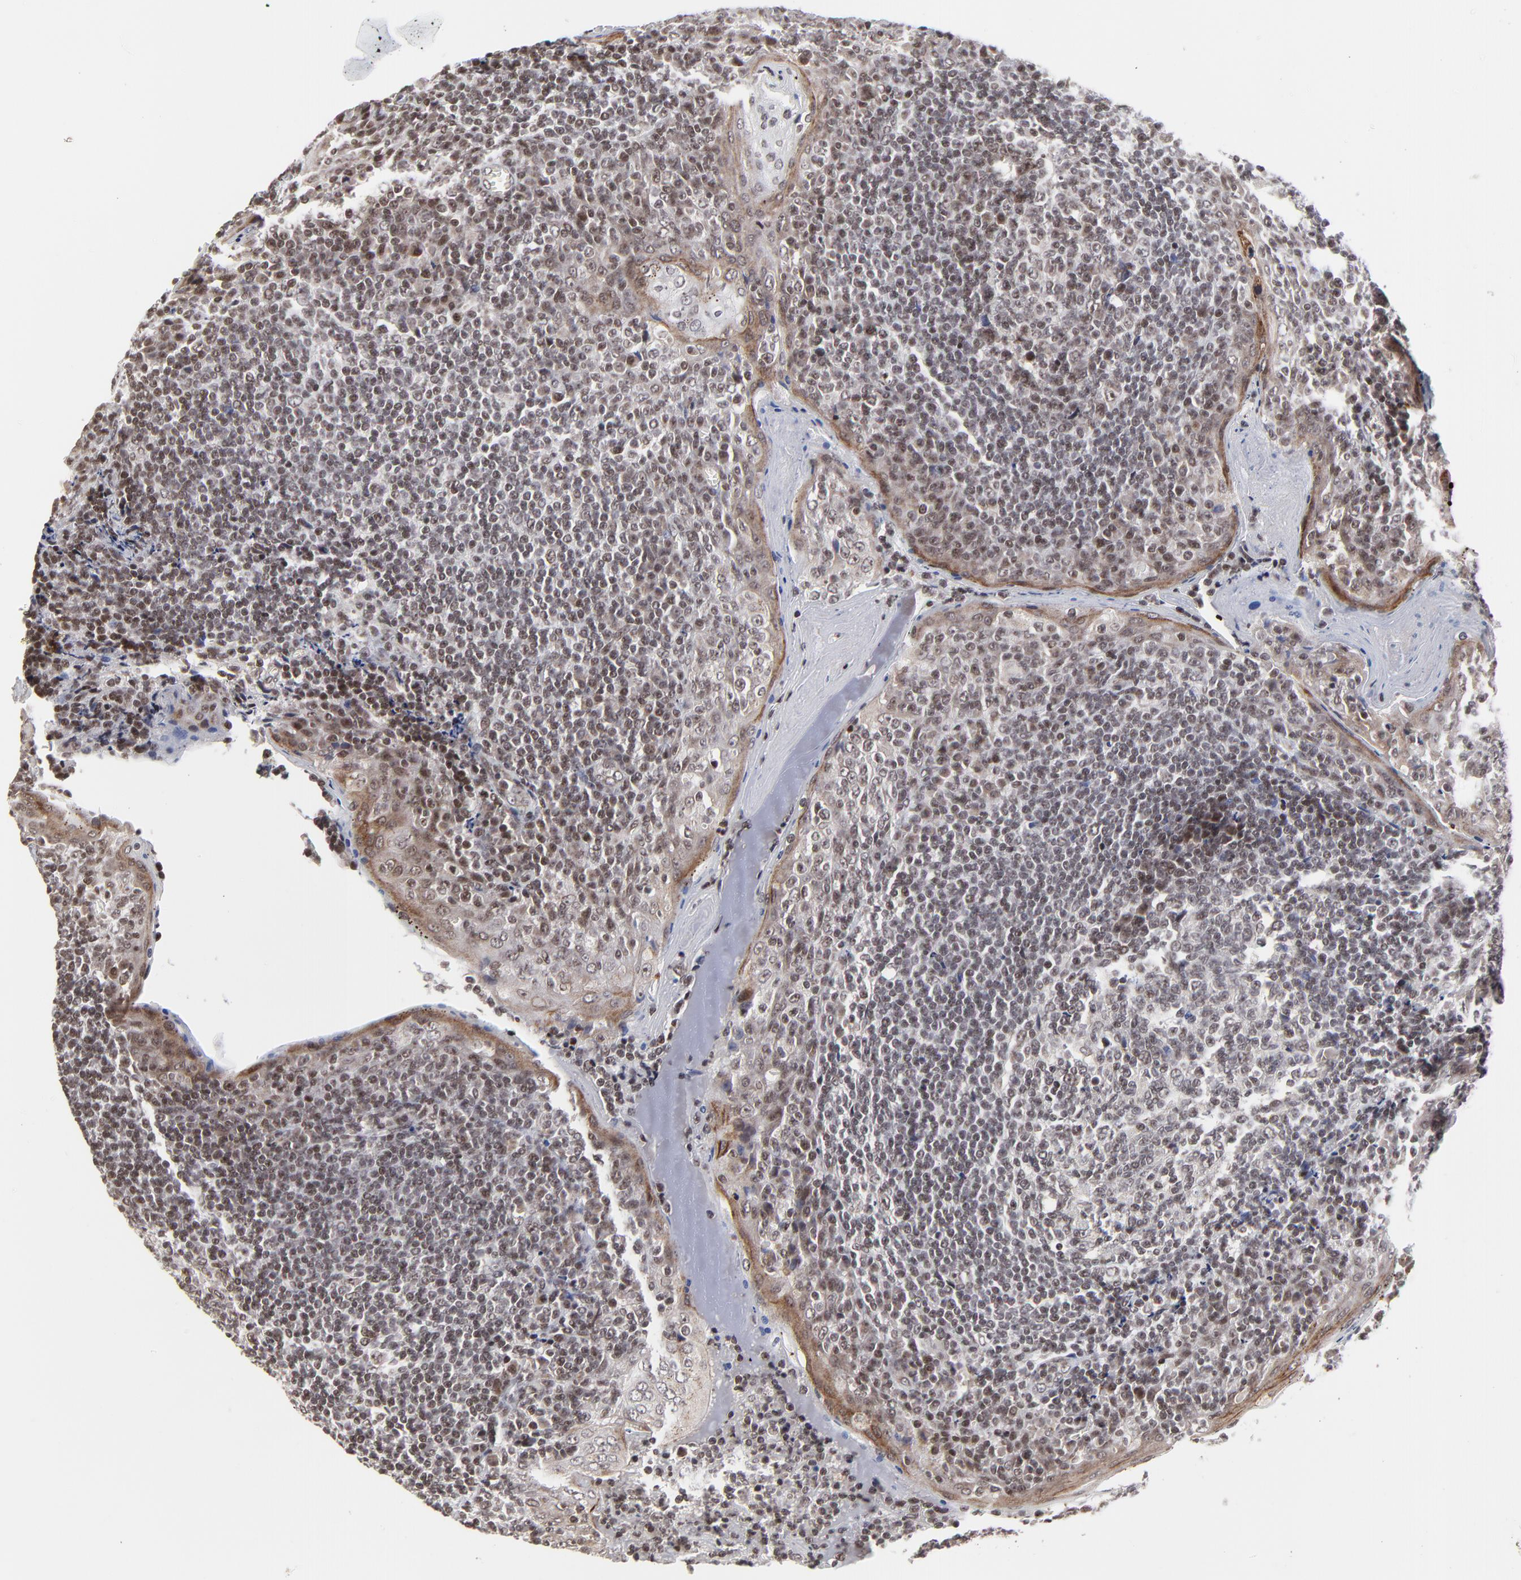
{"staining": {"intensity": "moderate", "quantity": ">75%", "location": "nuclear"}, "tissue": "tonsil", "cell_type": "Germinal center cells", "image_type": "normal", "snomed": [{"axis": "morphology", "description": "Normal tissue, NOS"}, {"axis": "topography", "description": "Tonsil"}], "caption": "Tonsil was stained to show a protein in brown. There is medium levels of moderate nuclear staining in about >75% of germinal center cells. The staining was performed using DAB, with brown indicating positive protein expression. Nuclei are stained blue with hematoxylin.", "gene": "ZNF777", "patient": {"sex": "male", "age": 31}}